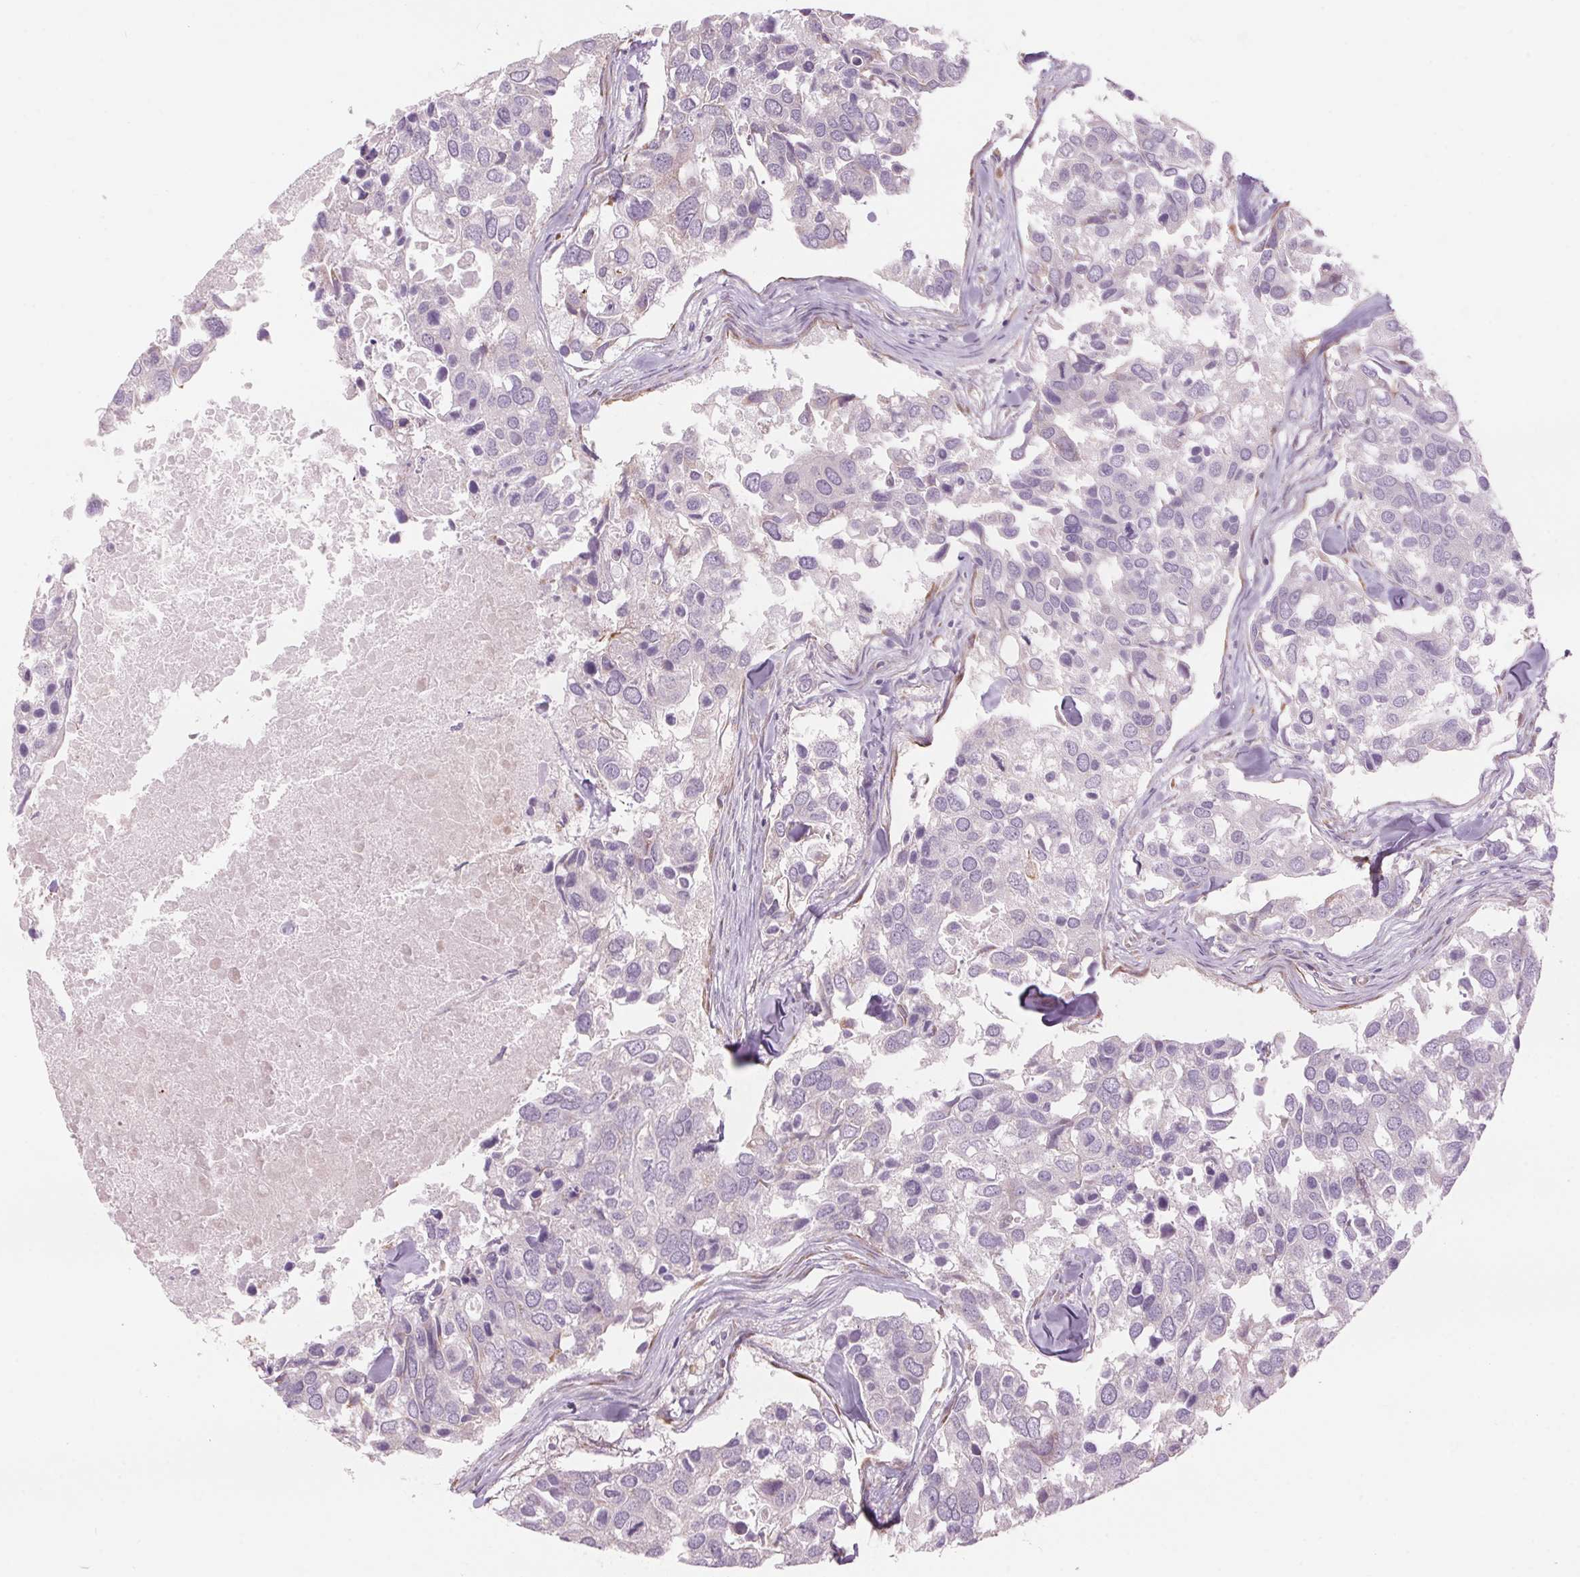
{"staining": {"intensity": "negative", "quantity": "none", "location": "none"}, "tissue": "breast cancer", "cell_type": "Tumor cells", "image_type": "cancer", "snomed": [{"axis": "morphology", "description": "Duct carcinoma"}, {"axis": "topography", "description": "Breast"}], "caption": "The histopathology image reveals no significant expression in tumor cells of breast cancer (infiltrating ductal carcinoma).", "gene": "GNMT", "patient": {"sex": "female", "age": 83}}